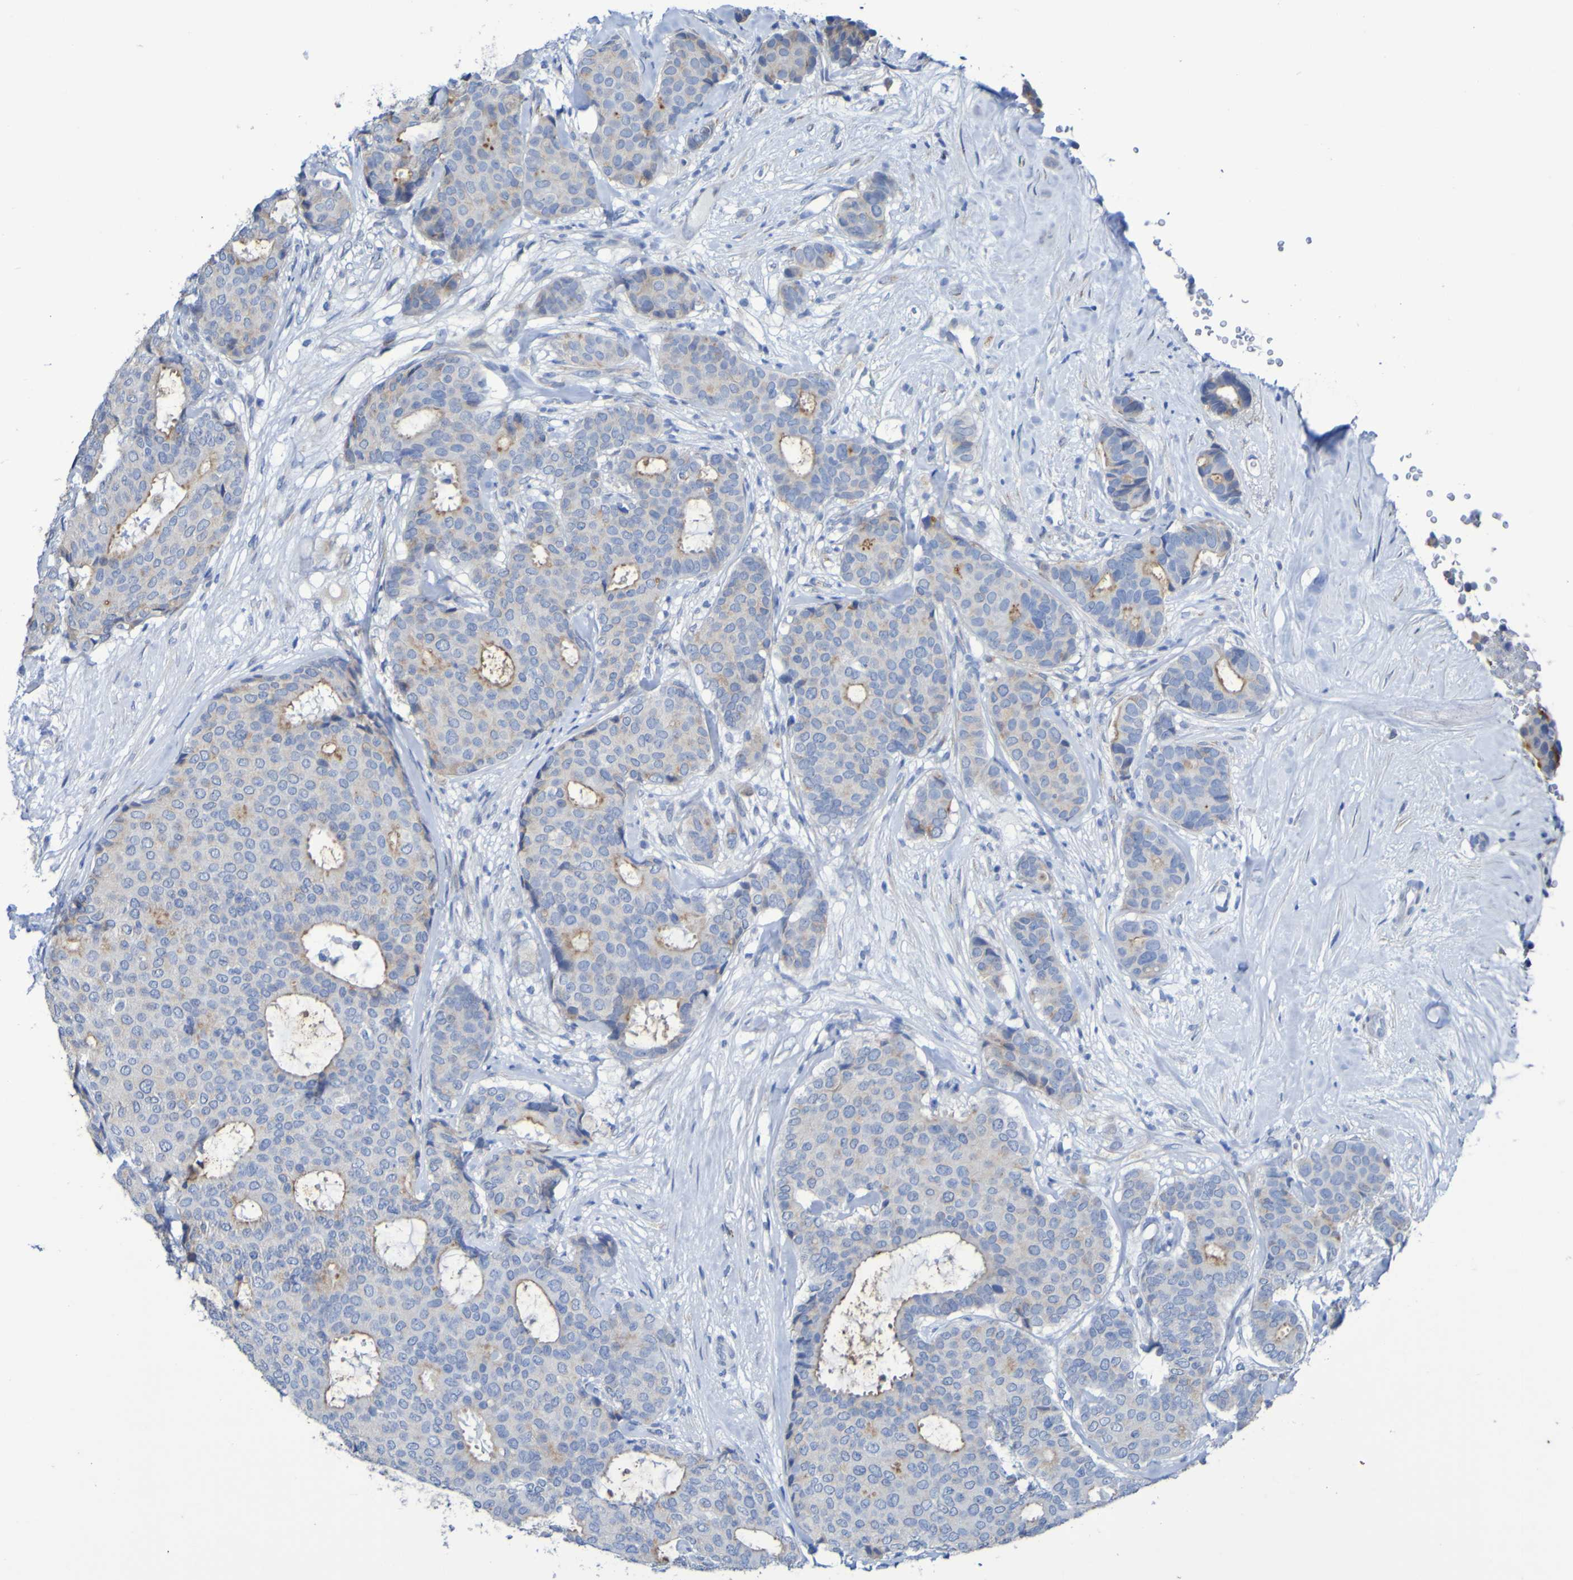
{"staining": {"intensity": "moderate", "quantity": "25%-75%", "location": "cytoplasmic/membranous"}, "tissue": "breast cancer", "cell_type": "Tumor cells", "image_type": "cancer", "snomed": [{"axis": "morphology", "description": "Duct carcinoma"}, {"axis": "topography", "description": "Breast"}], "caption": "Protein analysis of breast cancer (invasive ductal carcinoma) tissue shows moderate cytoplasmic/membranous expression in about 25%-75% of tumor cells.", "gene": "C11orf24", "patient": {"sex": "female", "age": 75}}